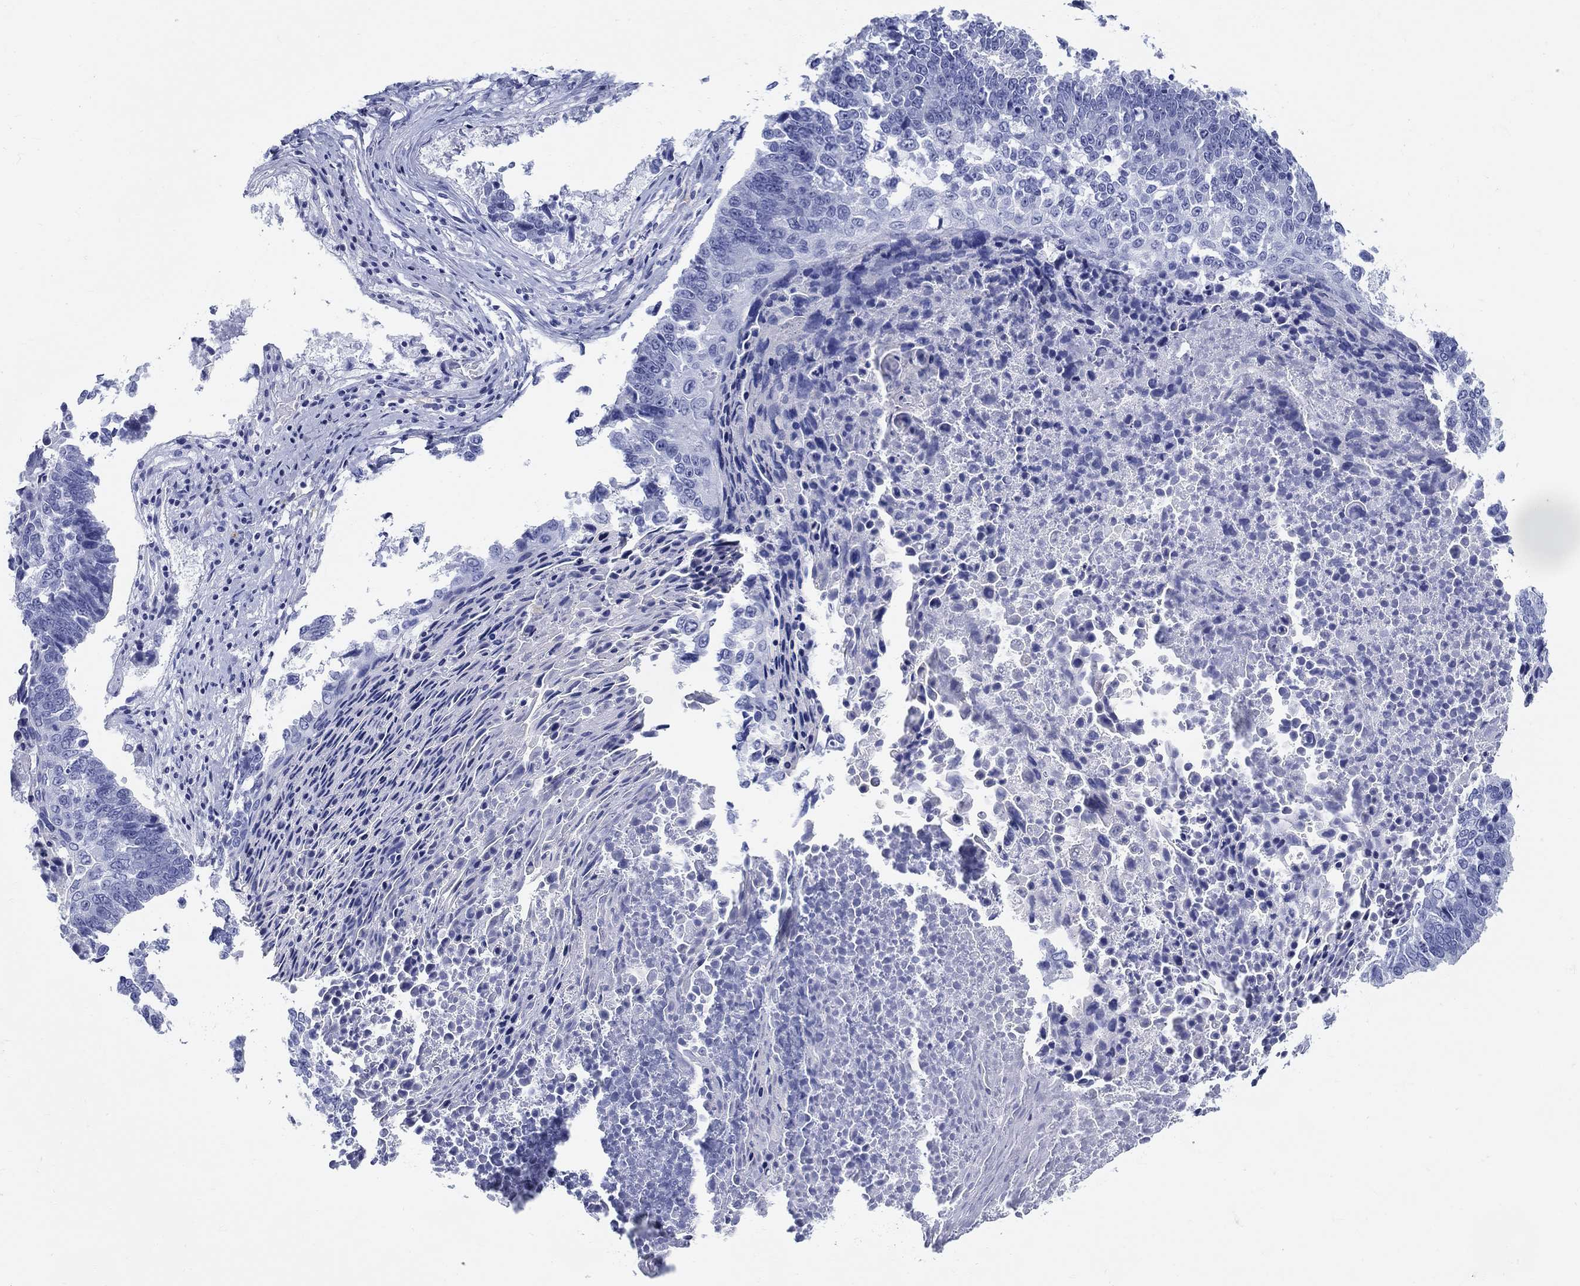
{"staining": {"intensity": "negative", "quantity": "none", "location": "none"}, "tissue": "lung cancer", "cell_type": "Tumor cells", "image_type": "cancer", "snomed": [{"axis": "morphology", "description": "Squamous cell carcinoma, NOS"}, {"axis": "topography", "description": "Lung"}], "caption": "This is an IHC image of human lung squamous cell carcinoma. There is no staining in tumor cells.", "gene": "CRYGS", "patient": {"sex": "male", "age": 73}}